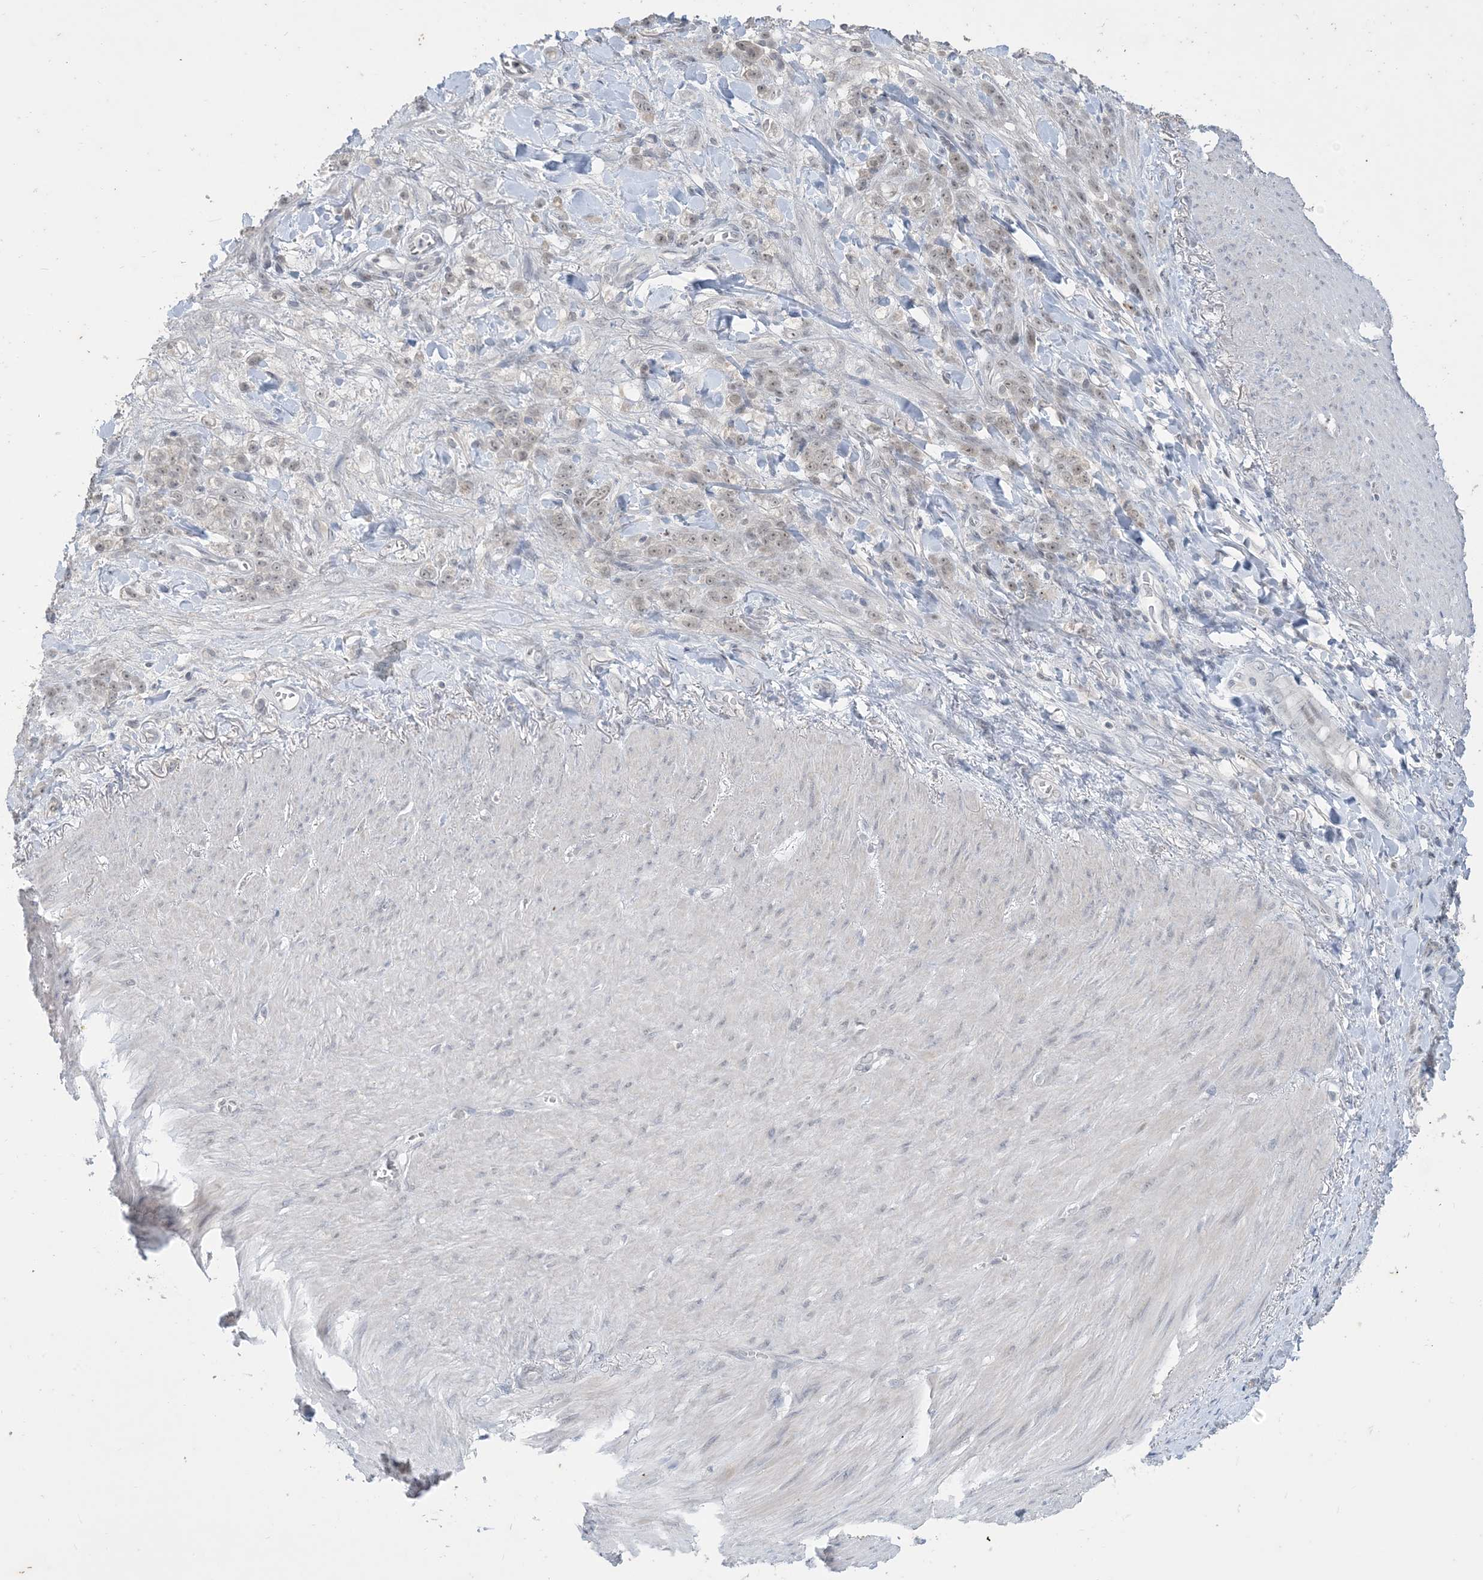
{"staining": {"intensity": "weak", "quantity": ">75%", "location": "nuclear"}, "tissue": "stomach cancer", "cell_type": "Tumor cells", "image_type": "cancer", "snomed": [{"axis": "morphology", "description": "Normal tissue, NOS"}, {"axis": "morphology", "description": "Adenocarcinoma, NOS"}, {"axis": "topography", "description": "Stomach"}], "caption": "IHC of stomach adenocarcinoma exhibits low levels of weak nuclear positivity in approximately >75% of tumor cells.", "gene": "ZNF674", "patient": {"sex": "male", "age": 82}}